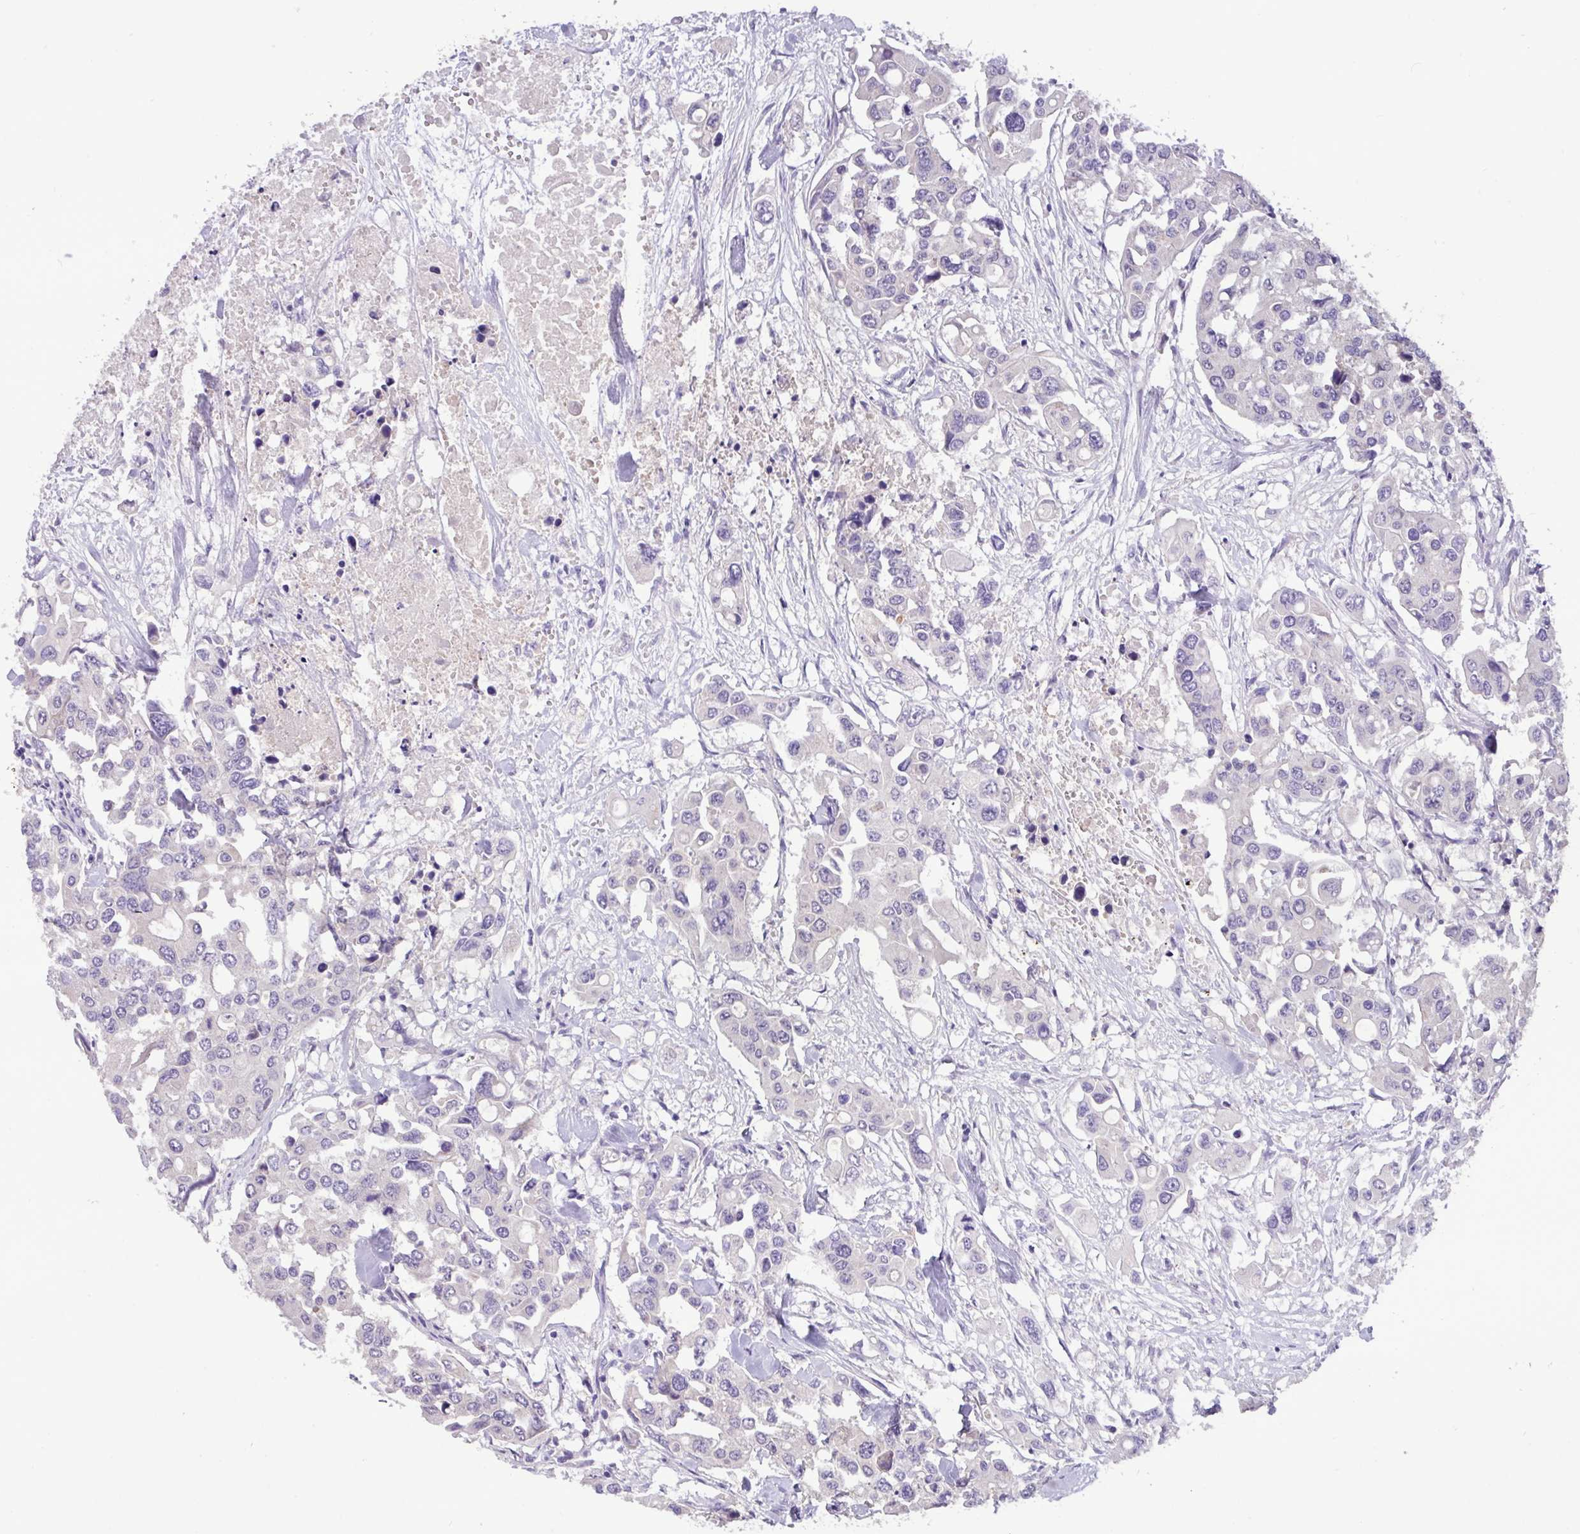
{"staining": {"intensity": "negative", "quantity": "none", "location": "none"}, "tissue": "colorectal cancer", "cell_type": "Tumor cells", "image_type": "cancer", "snomed": [{"axis": "morphology", "description": "Adenocarcinoma, NOS"}, {"axis": "topography", "description": "Colon"}], "caption": "Colorectal cancer (adenocarcinoma) stained for a protein using IHC demonstrates no expression tumor cells.", "gene": "PAX8", "patient": {"sex": "male", "age": 77}}